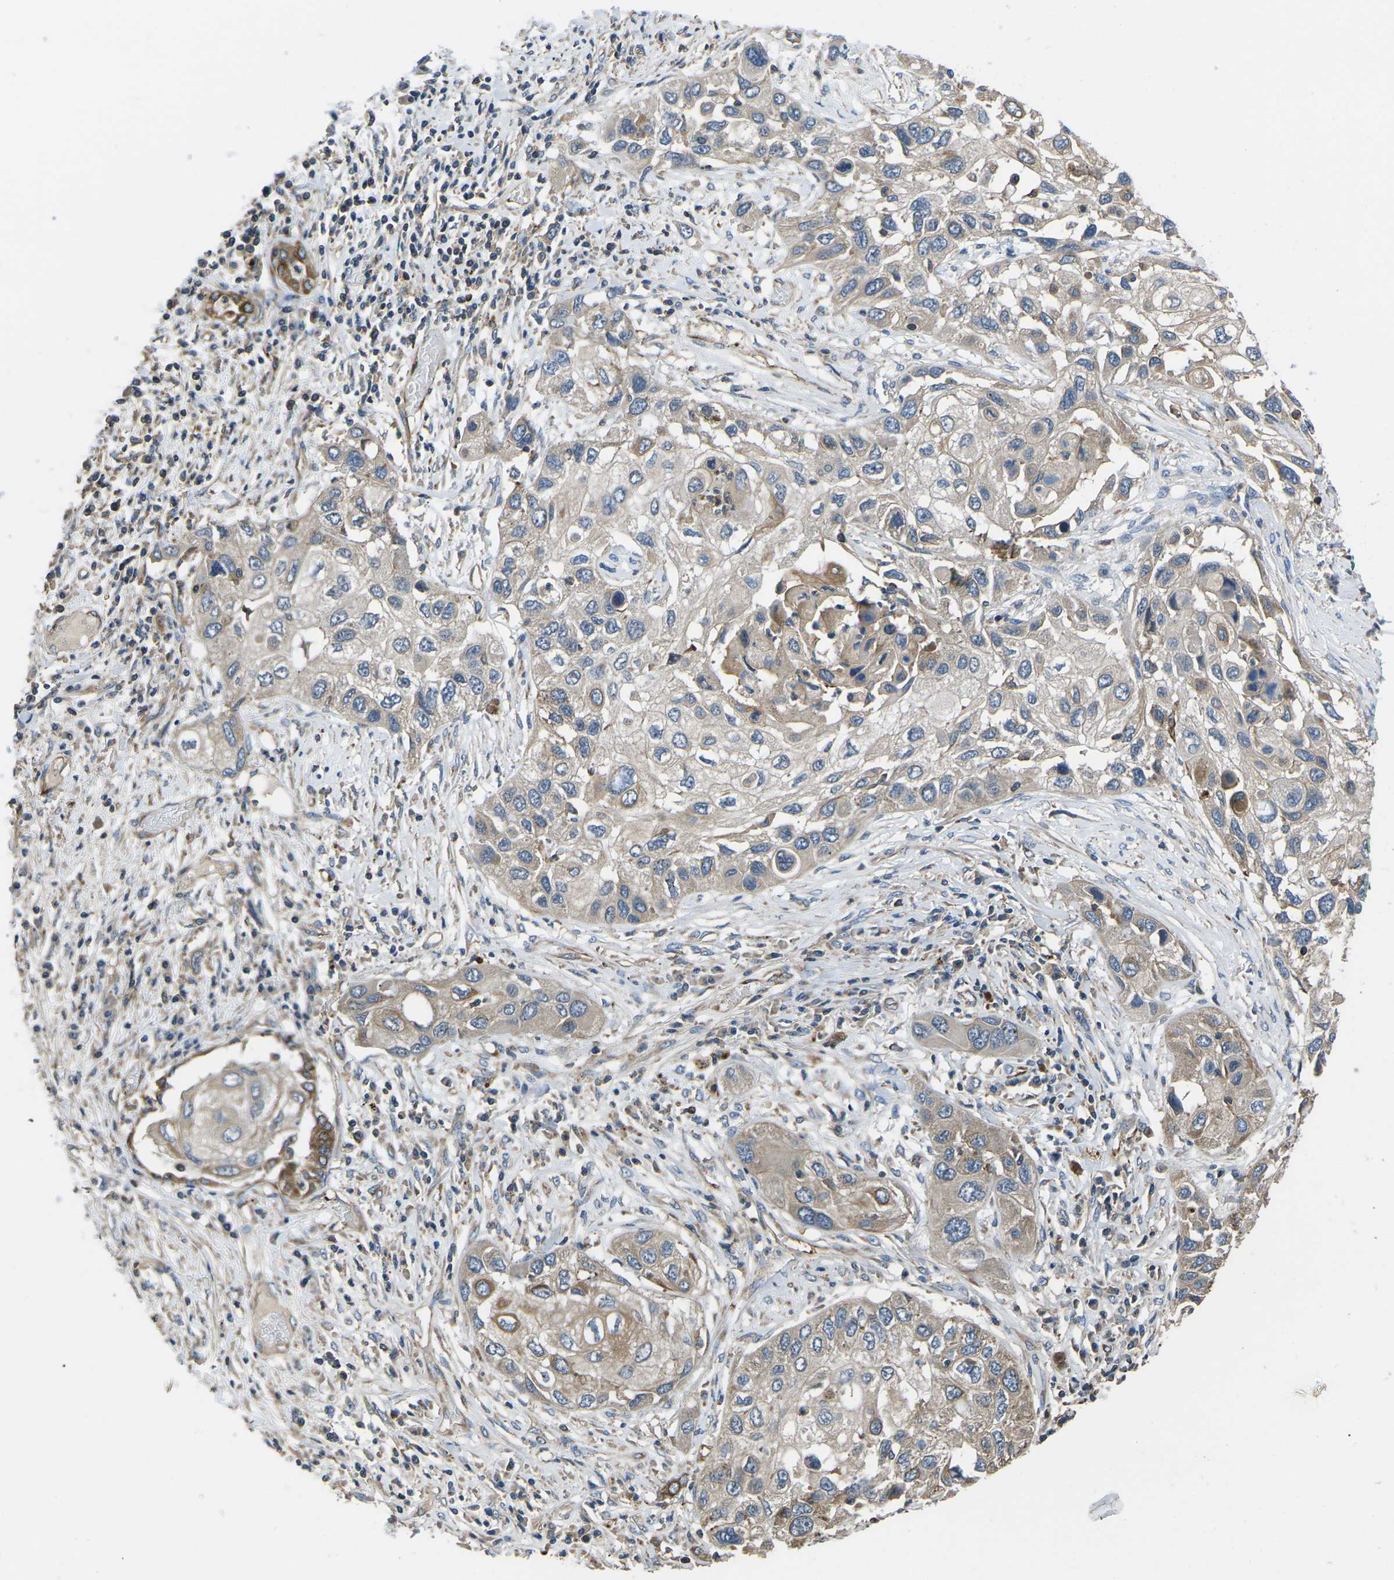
{"staining": {"intensity": "weak", "quantity": ">75%", "location": "cytoplasmic/membranous"}, "tissue": "lung cancer", "cell_type": "Tumor cells", "image_type": "cancer", "snomed": [{"axis": "morphology", "description": "Squamous cell carcinoma, NOS"}, {"axis": "topography", "description": "Lung"}], "caption": "This is a photomicrograph of immunohistochemistry staining of squamous cell carcinoma (lung), which shows weak staining in the cytoplasmic/membranous of tumor cells.", "gene": "KCNJ15", "patient": {"sex": "male", "age": 71}}